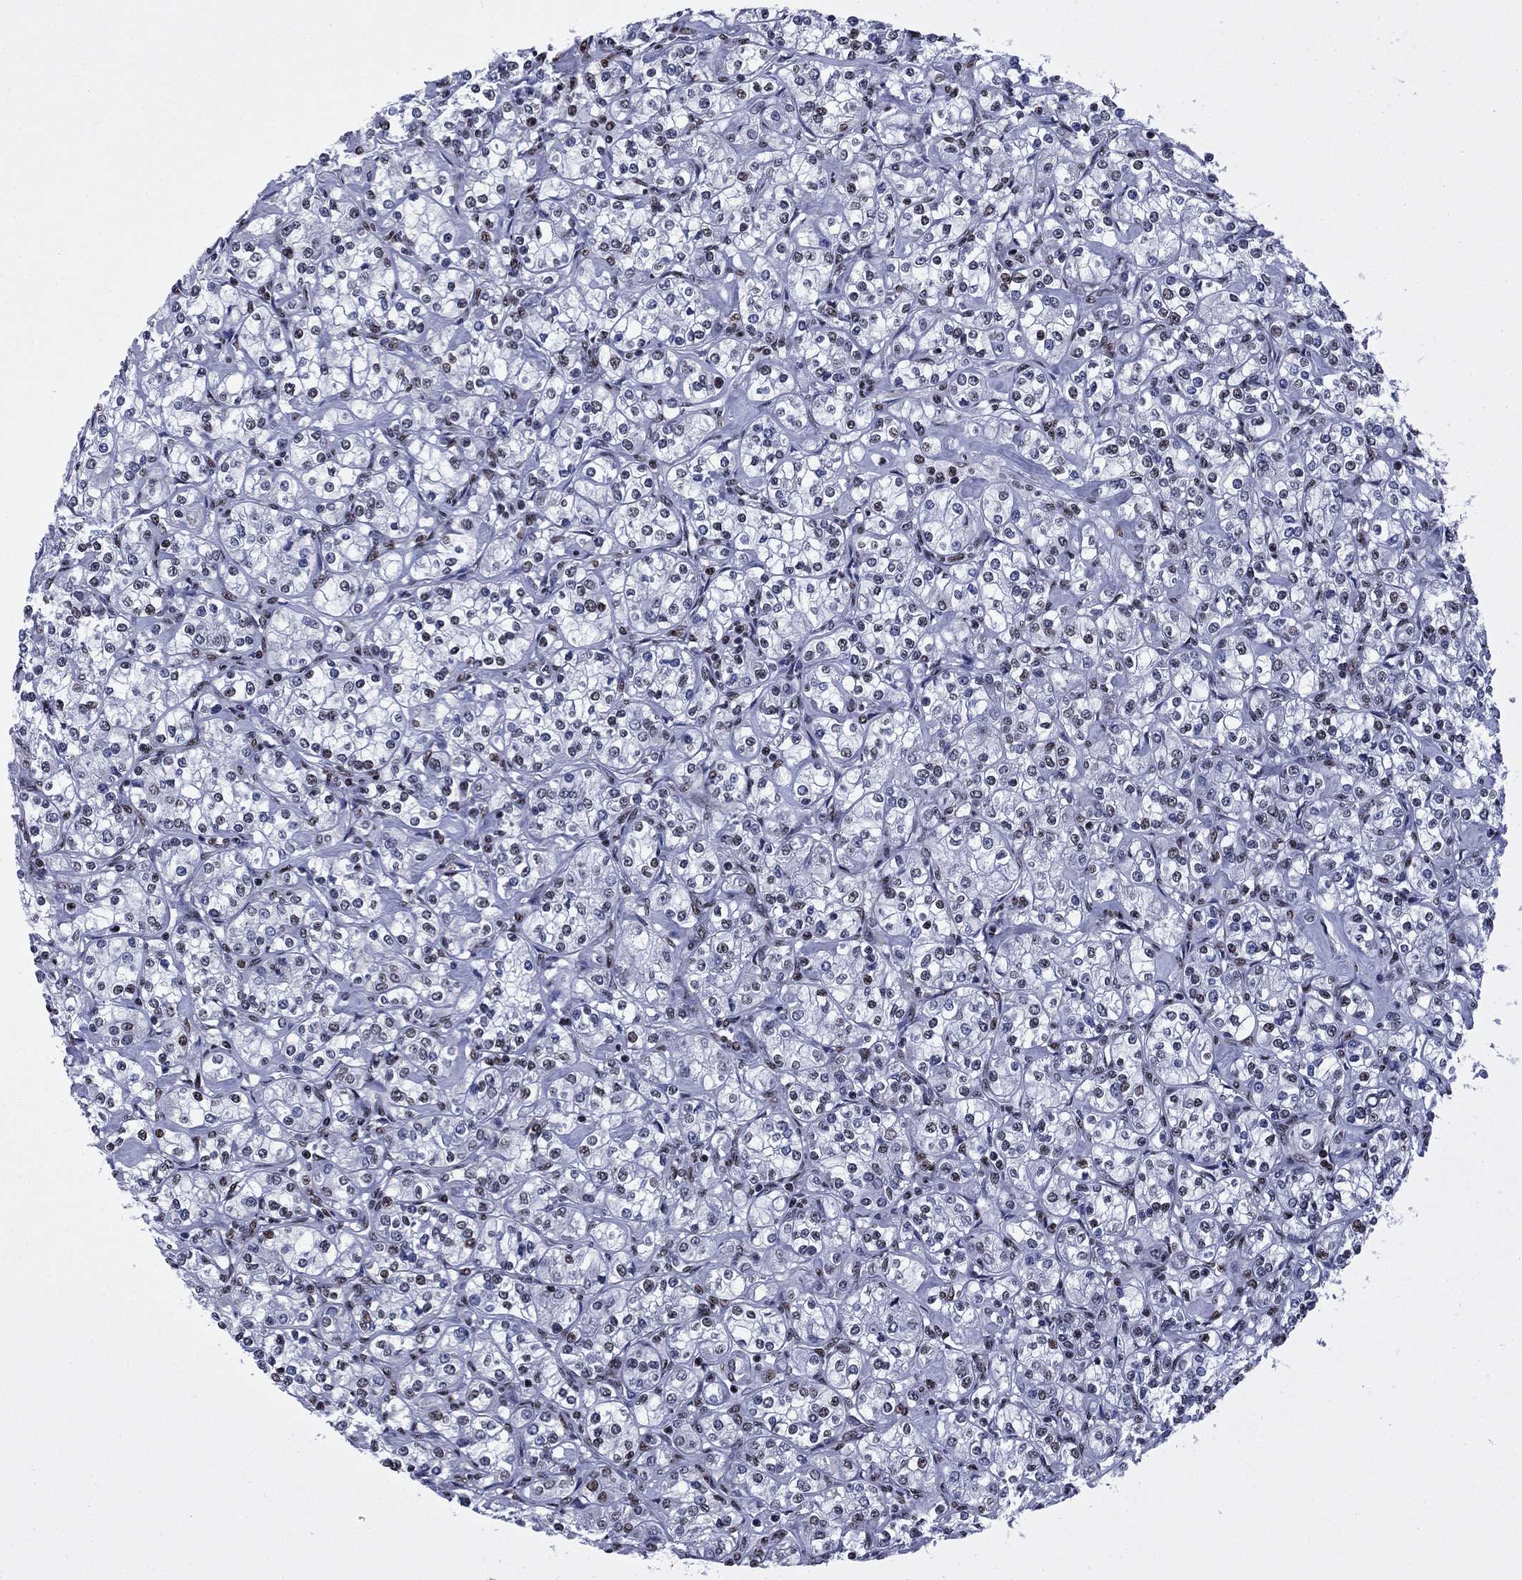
{"staining": {"intensity": "moderate", "quantity": "25%-75%", "location": "nuclear"}, "tissue": "renal cancer", "cell_type": "Tumor cells", "image_type": "cancer", "snomed": [{"axis": "morphology", "description": "Adenocarcinoma, NOS"}, {"axis": "topography", "description": "Kidney"}], "caption": "Approximately 25%-75% of tumor cells in human renal cancer demonstrate moderate nuclear protein expression as visualized by brown immunohistochemical staining.", "gene": "N4BP2", "patient": {"sex": "male", "age": 77}}